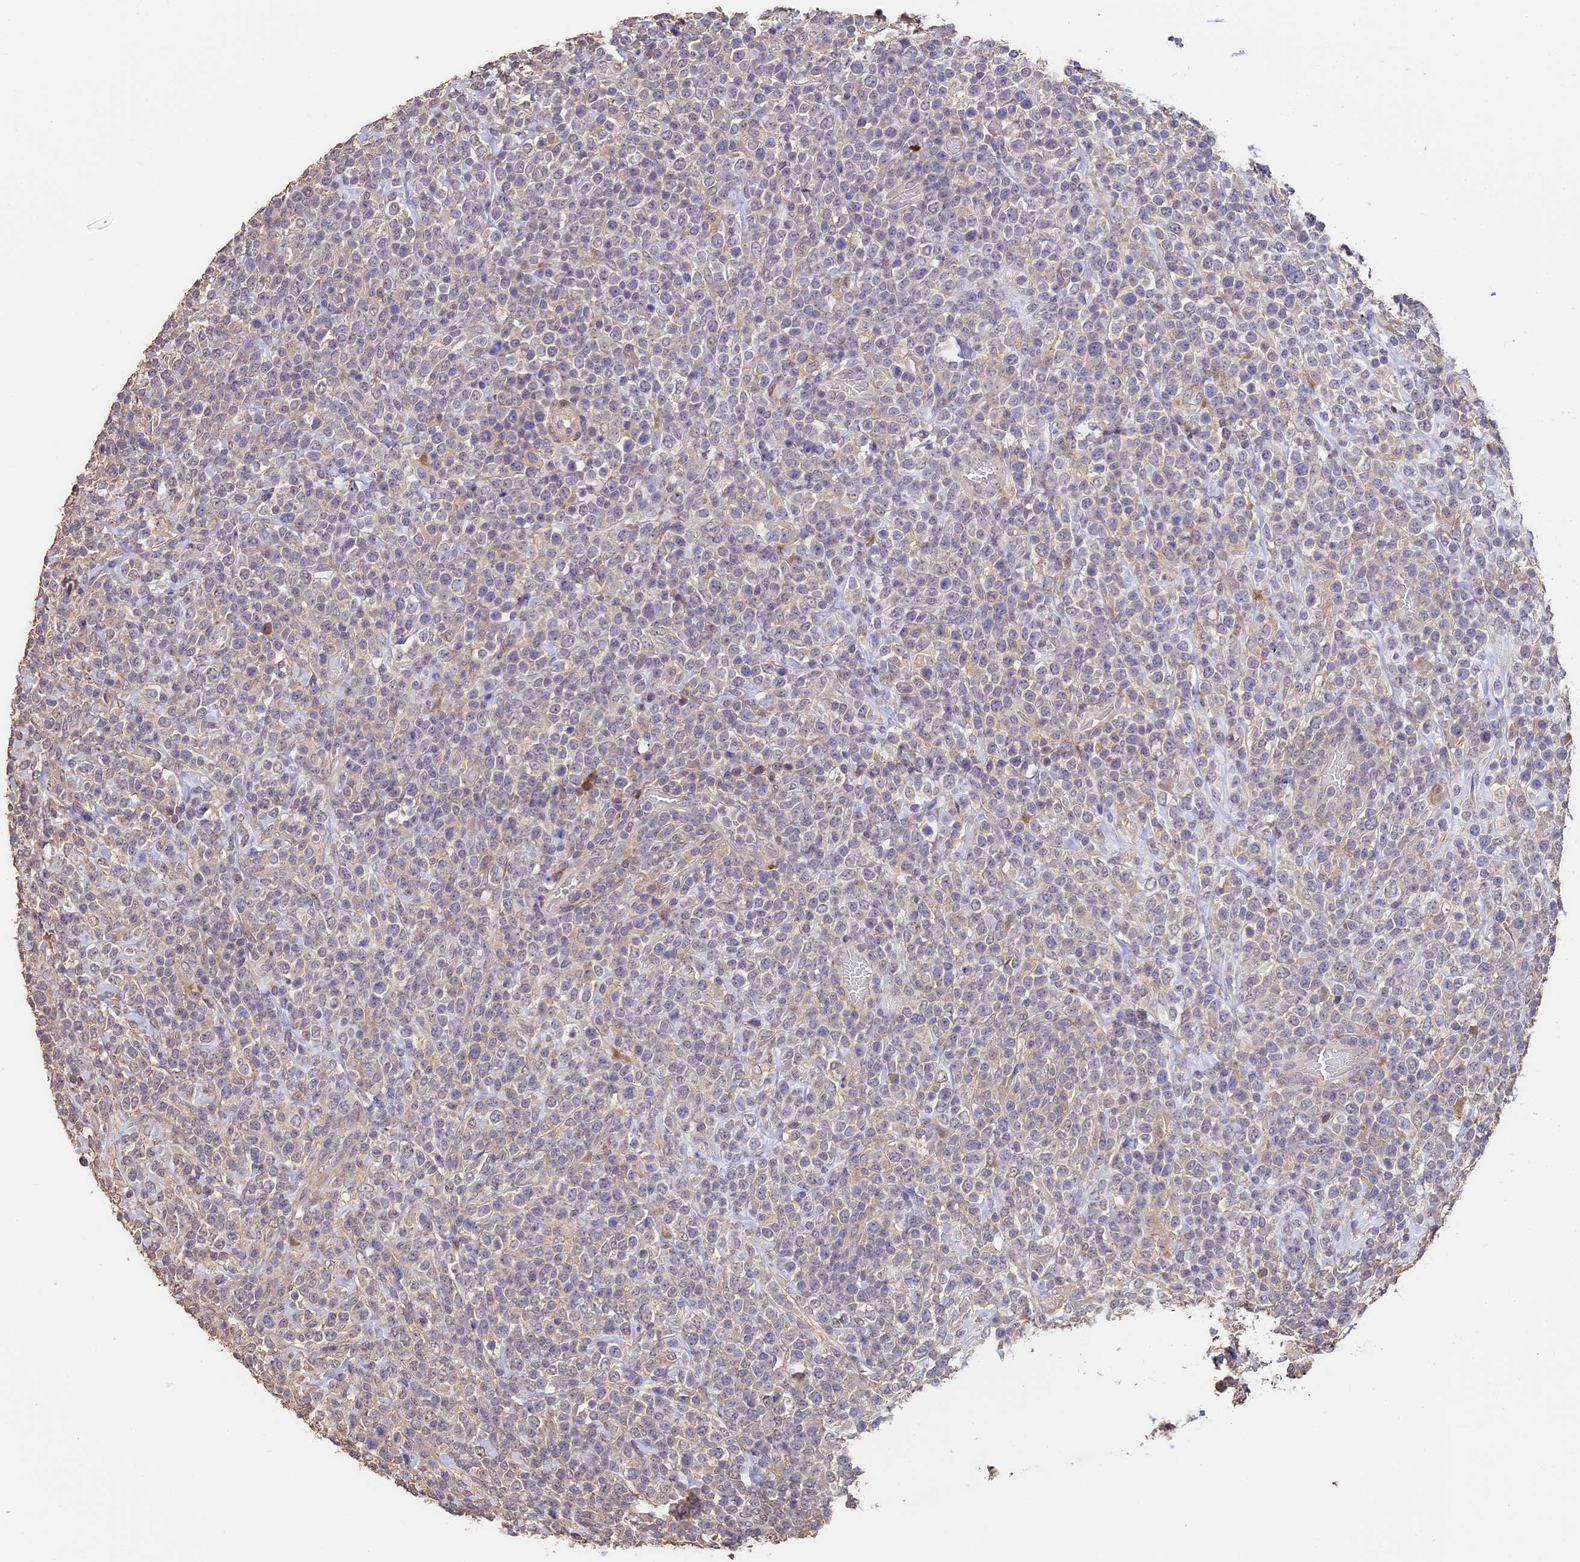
{"staining": {"intensity": "negative", "quantity": "none", "location": "none"}, "tissue": "lymphoma", "cell_type": "Tumor cells", "image_type": "cancer", "snomed": [{"axis": "morphology", "description": "Malignant lymphoma, non-Hodgkin's type, High grade"}, {"axis": "topography", "description": "Colon"}], "caption": "This is an immunohistochemistry image of human high-grade malignant lymphoma, non-Hodgkin's type. There is no positivity in tumor cells.", "gene": "SLC11A1", "patient": {"sex": "female", "age": 53}}